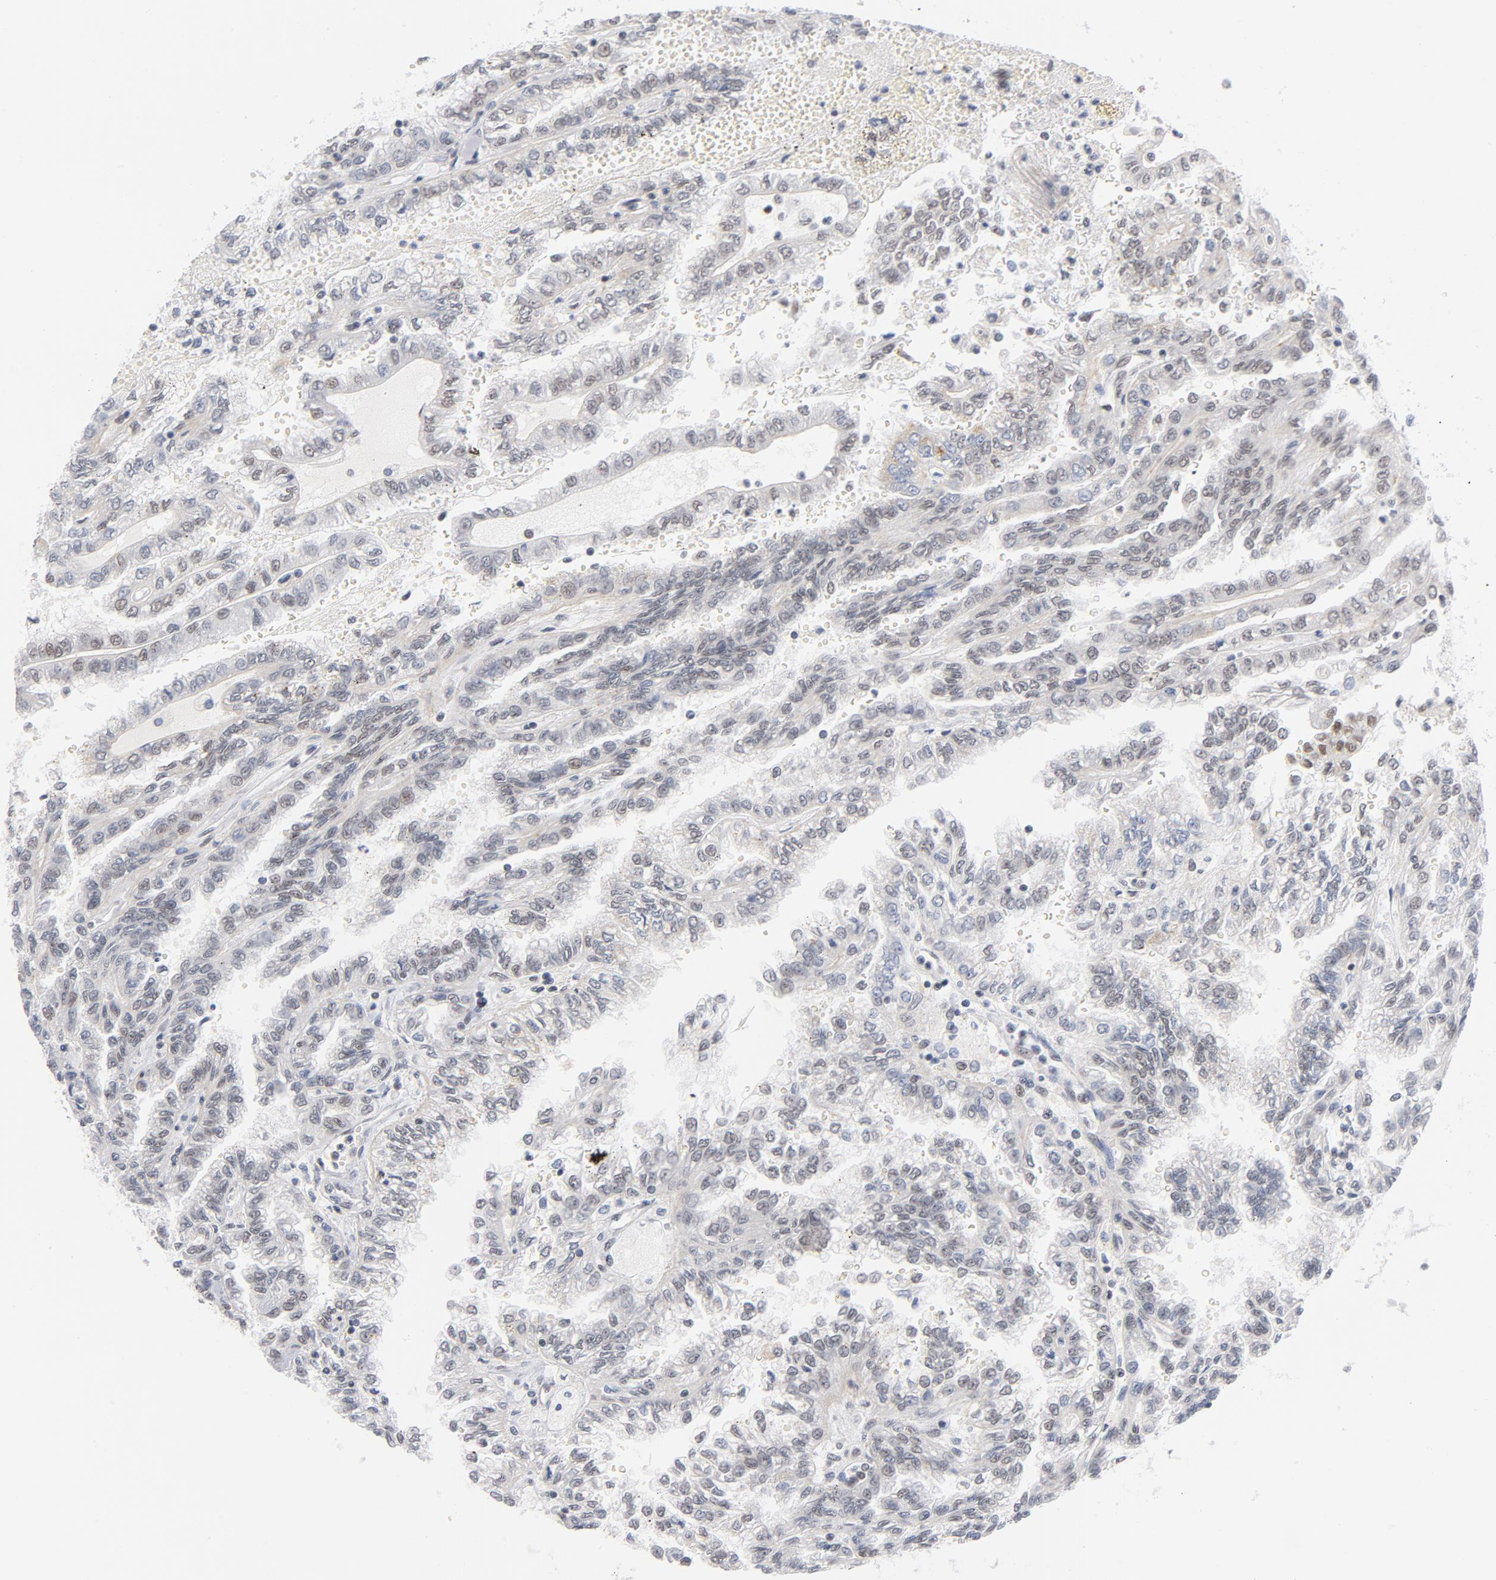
{"staining": {"intensity": "weak", "quantity": "25%-75%", "location": "nuclear"}, "tissue": "renal cancer", "cell_type": "Tumor cells", "image_type": "cancer", "snomed": [{"axis": "morphology", "description": "Inflammation, NOS"}, {"axis": "morphology", "description": "Adenocarcinoma, NOS"}, {"axis": "topography", "description": "Kidney"}], "caption": "Weak nuclear staining is seen in approximately 25%-75% of tumor cells in renal adenocarcinoma. (brown staining indicates protein expression, while blue staining denotes nuclei).", "gene": "BAP1", "patient": {"sex": "male", "age": 68}}